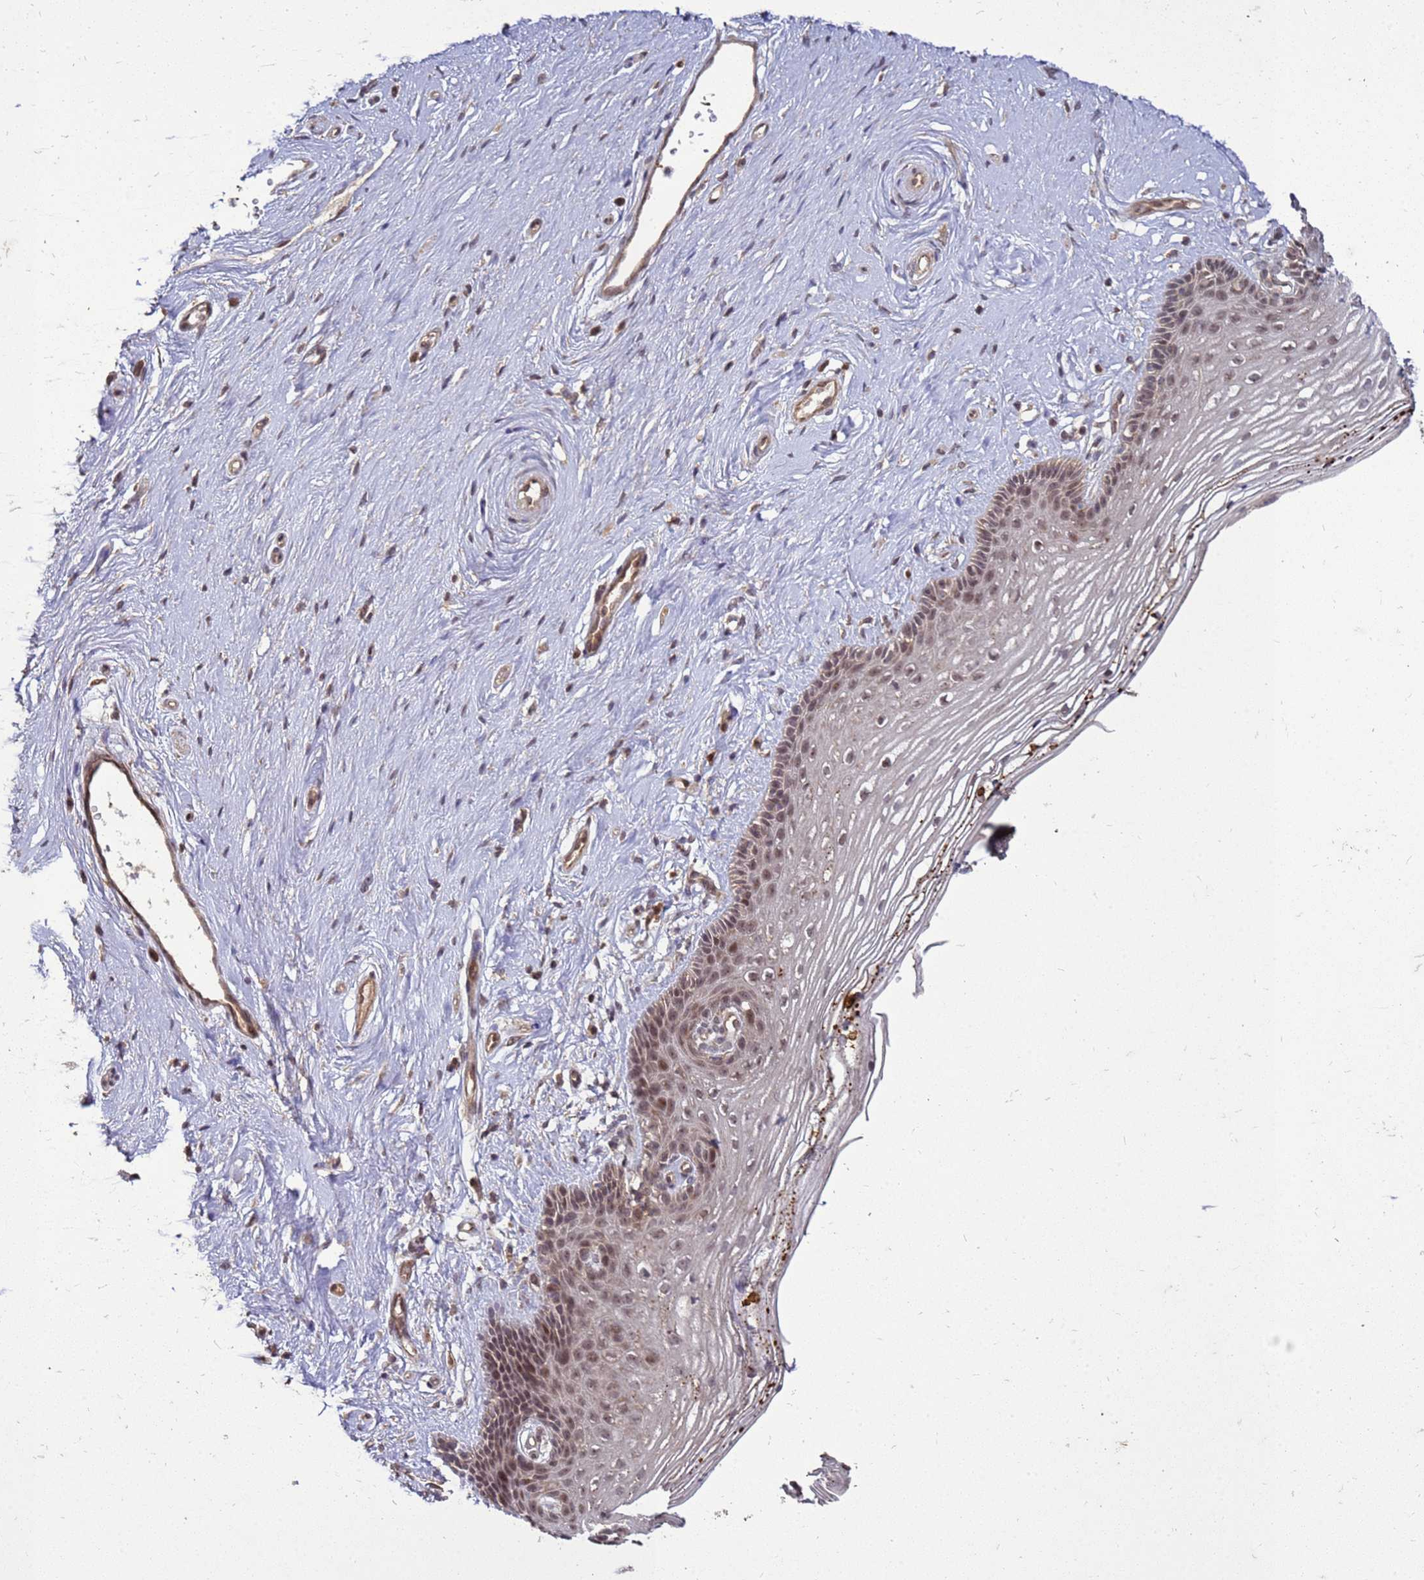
{"staining": {"intensity": "moderate", "quantity": ">75%", "location": "nuclear"}, "tissue": "vagina", "cell_type": "Squamous epithelial cells", "image_type": "normal", "snomed": [{"axis": "morphology", "description": "Normal tissue, NOS"}, {"axis": "topography", "description": "Vagina"}], "caption": "Immunohistochemical staining of normal human vagina reveals medium levels of moderate nuclear positivity in about >75% of squamous epithelial cells. Using DAB (3,3'-diaminobenzidine) (brown) and hematoxylin (blue) stains, captured at high magnification using brightfield microscopy.", "gene": "CRBN", "patient": {"sex": "female", "age": 46}}